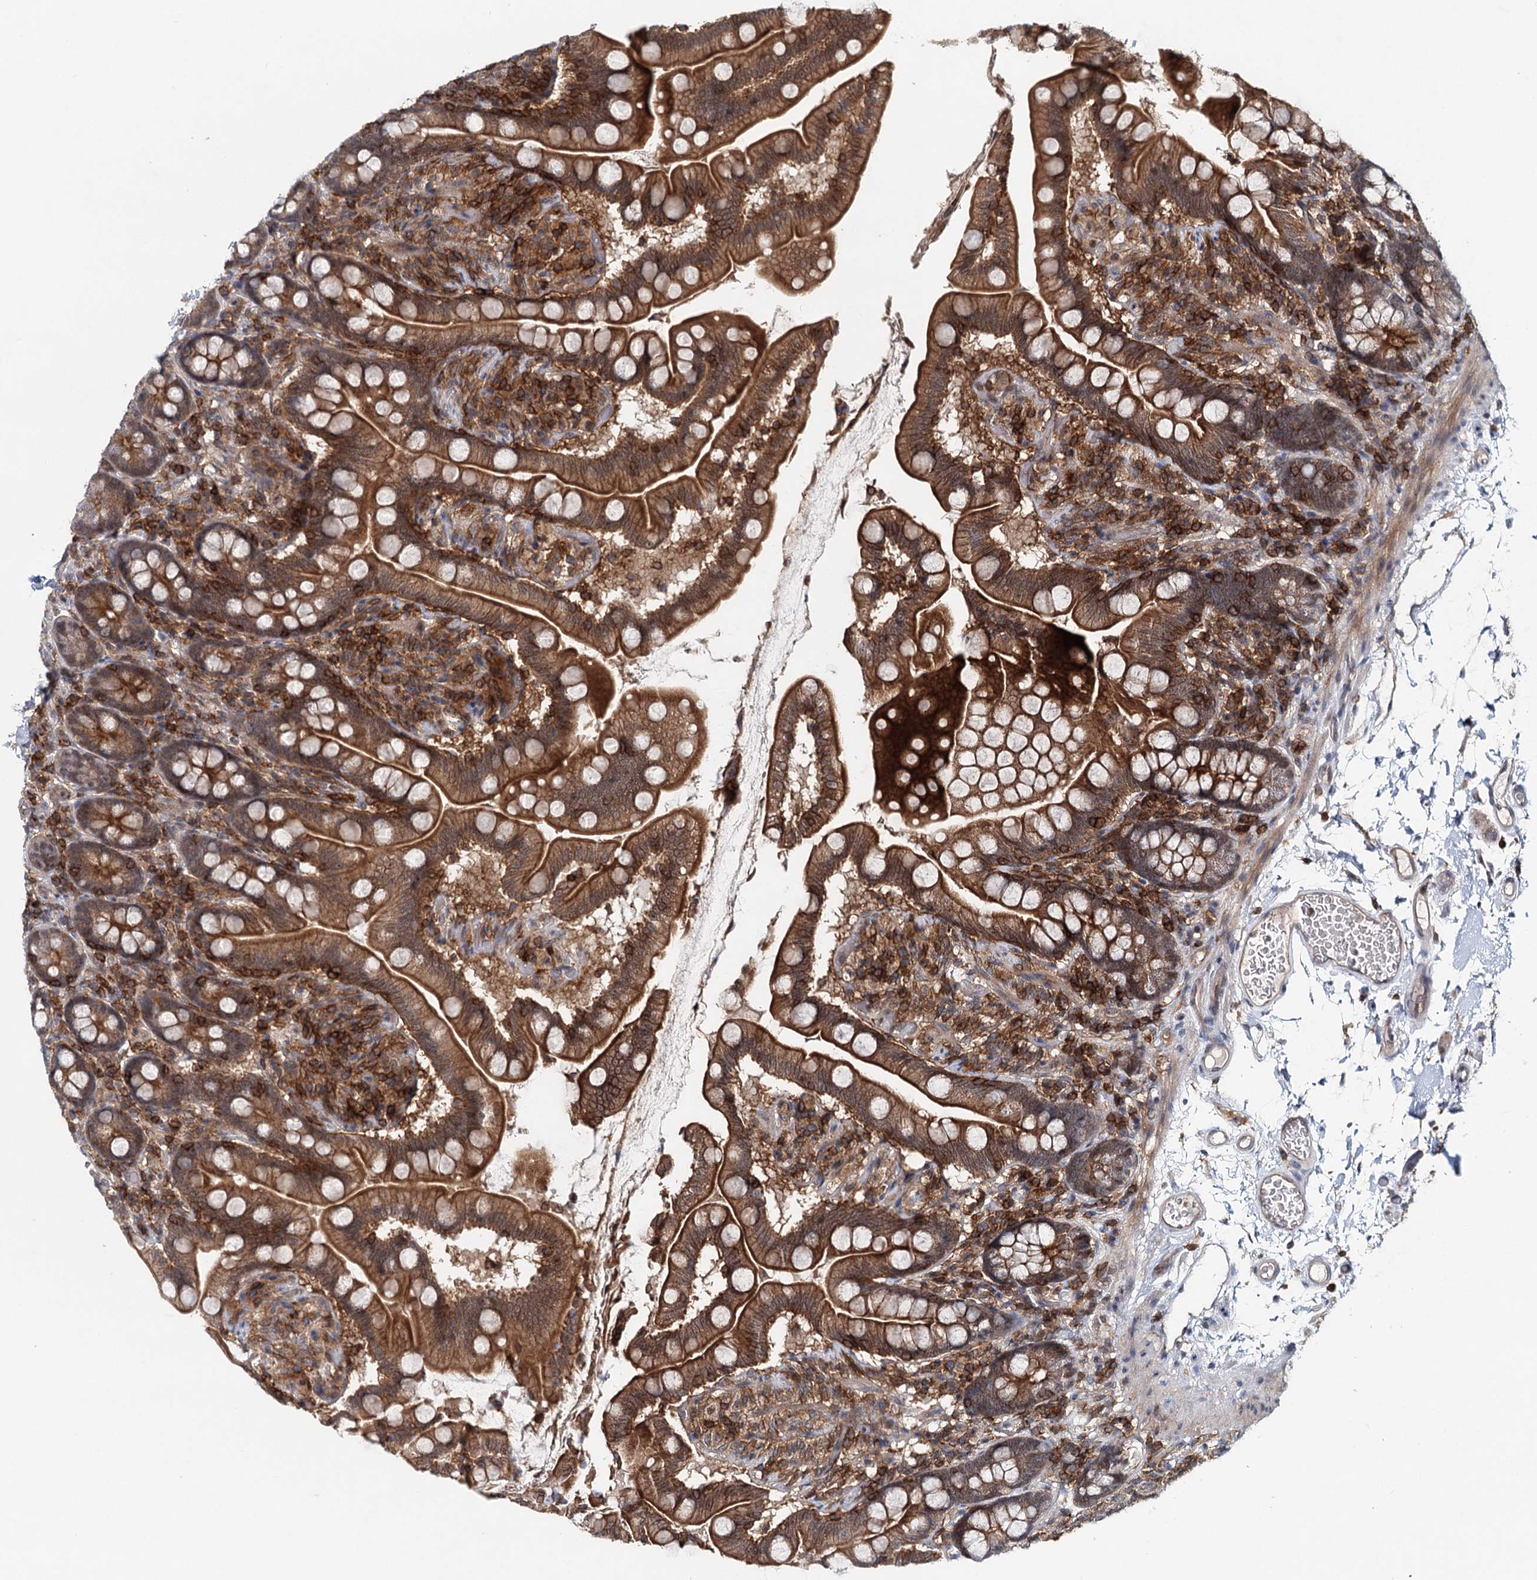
{"staining": {"intensity": "moderate", "quantity": ">75%", "location": "cytoplasmic/membranous"}, "tissue": "small intestine", "cell_type": "Glandular cells", "image_type": "normal", "snomed": [{"axis": "morphology", "description": "Normal tissue, NOS"}, {"axis": "topography", "description": "Small intestine"}], "caption": "IHC photomicrograph of benign small intestine: small intestine stained using IHC exhibits medium levels of moderate protein expression localized specifically in the cytoplasmic/membranous of glandular cells, appearing as a cytoplasmic/membranous brown color.", "gene": "CDC42SE2", "patient": {"sex": "female", "age": 64}}